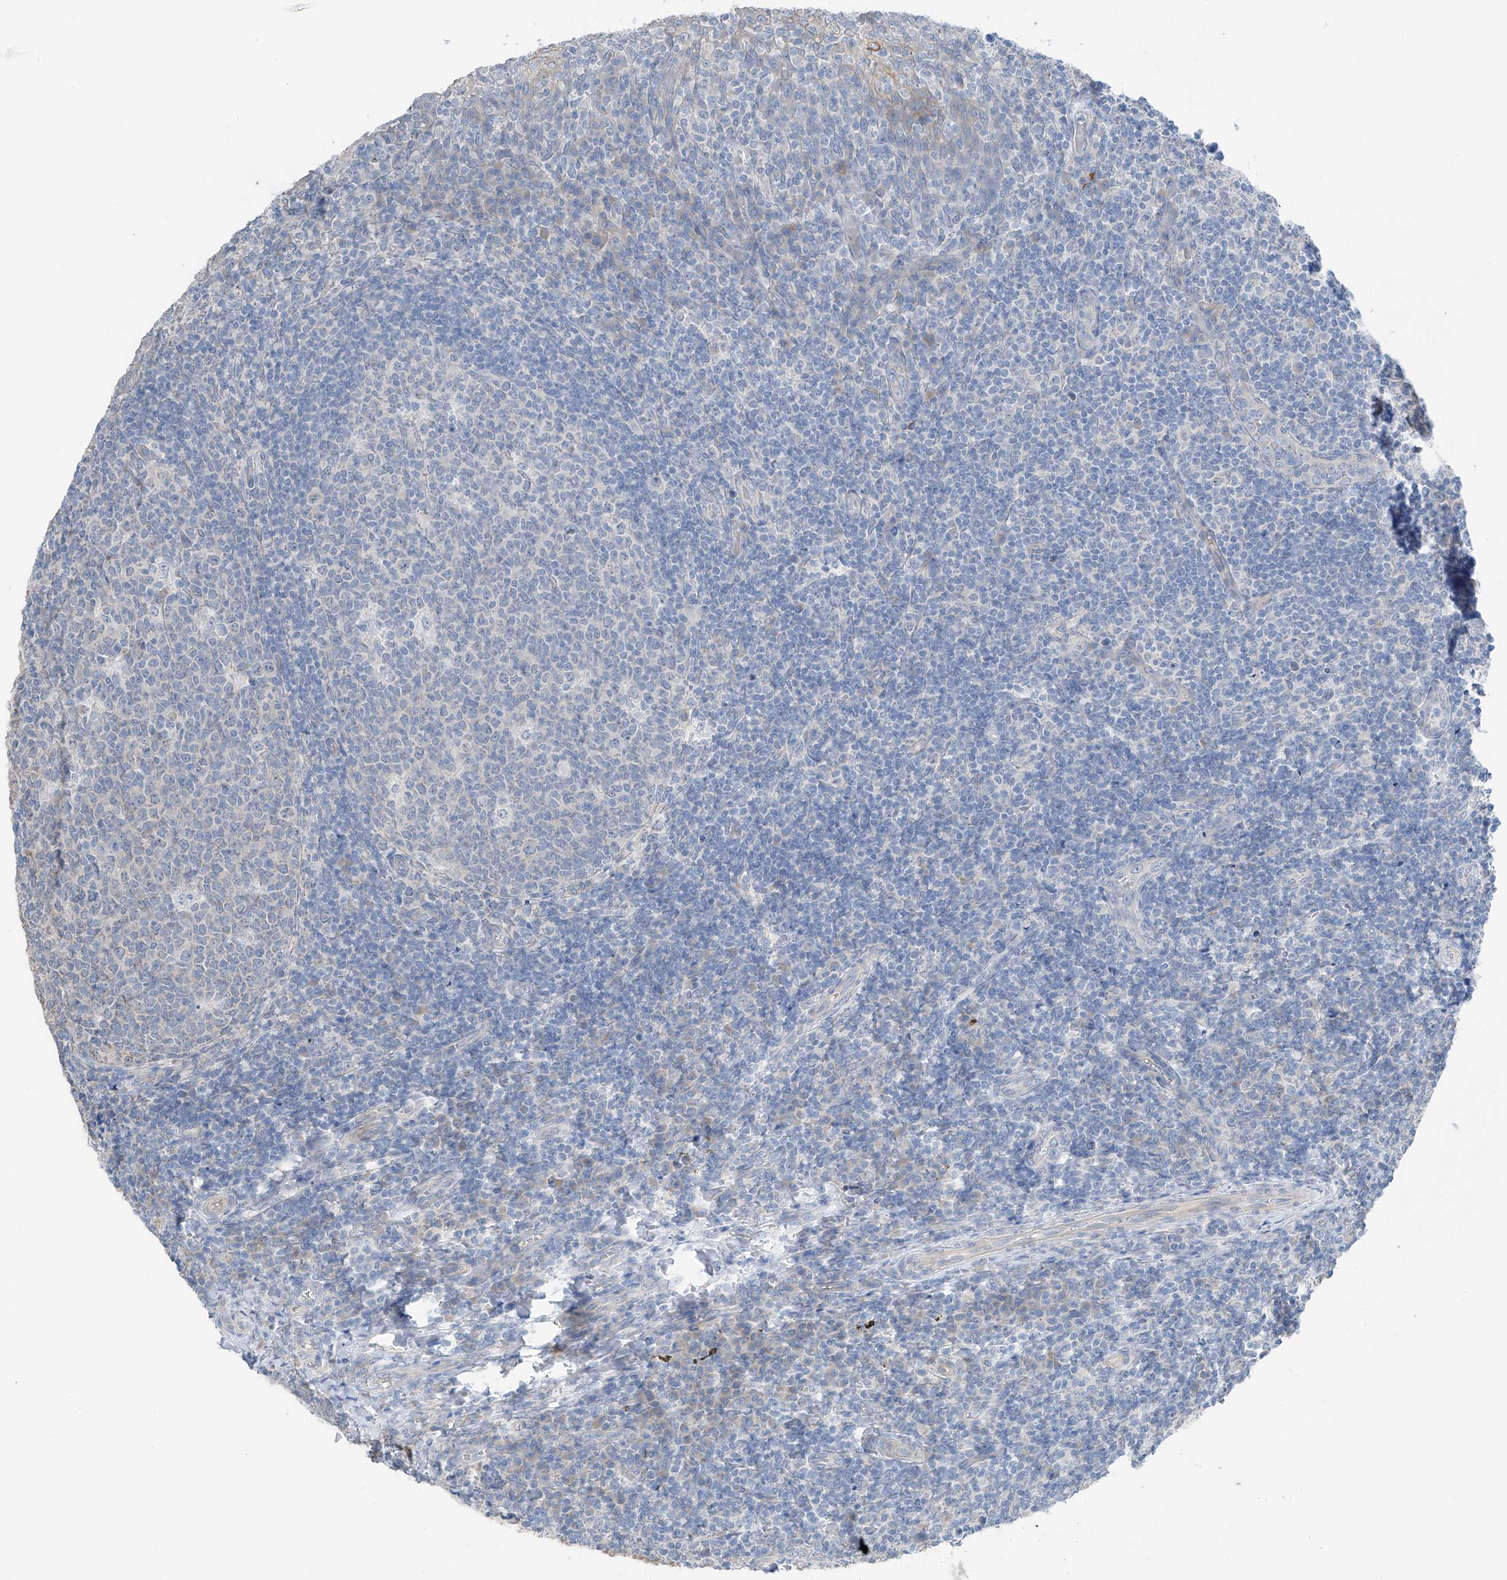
{"staining": {"intensity": "negative", "quantity": "none", "location": "none"}, "tissue": "tonsil", "cell_type": "Germinal center cells", "image_type": "normal", "snomed": [{"axis": "morphology", "description": "Normal tissue, NOS"}, {"axis": "topography", "description": "Tonsil"}], "caption": "An image of tonsil stained for a protein exhibits no brown staining in germinal center cells.", "gene": "NALCN", "patient": {"sex": "female", "age": 19}}